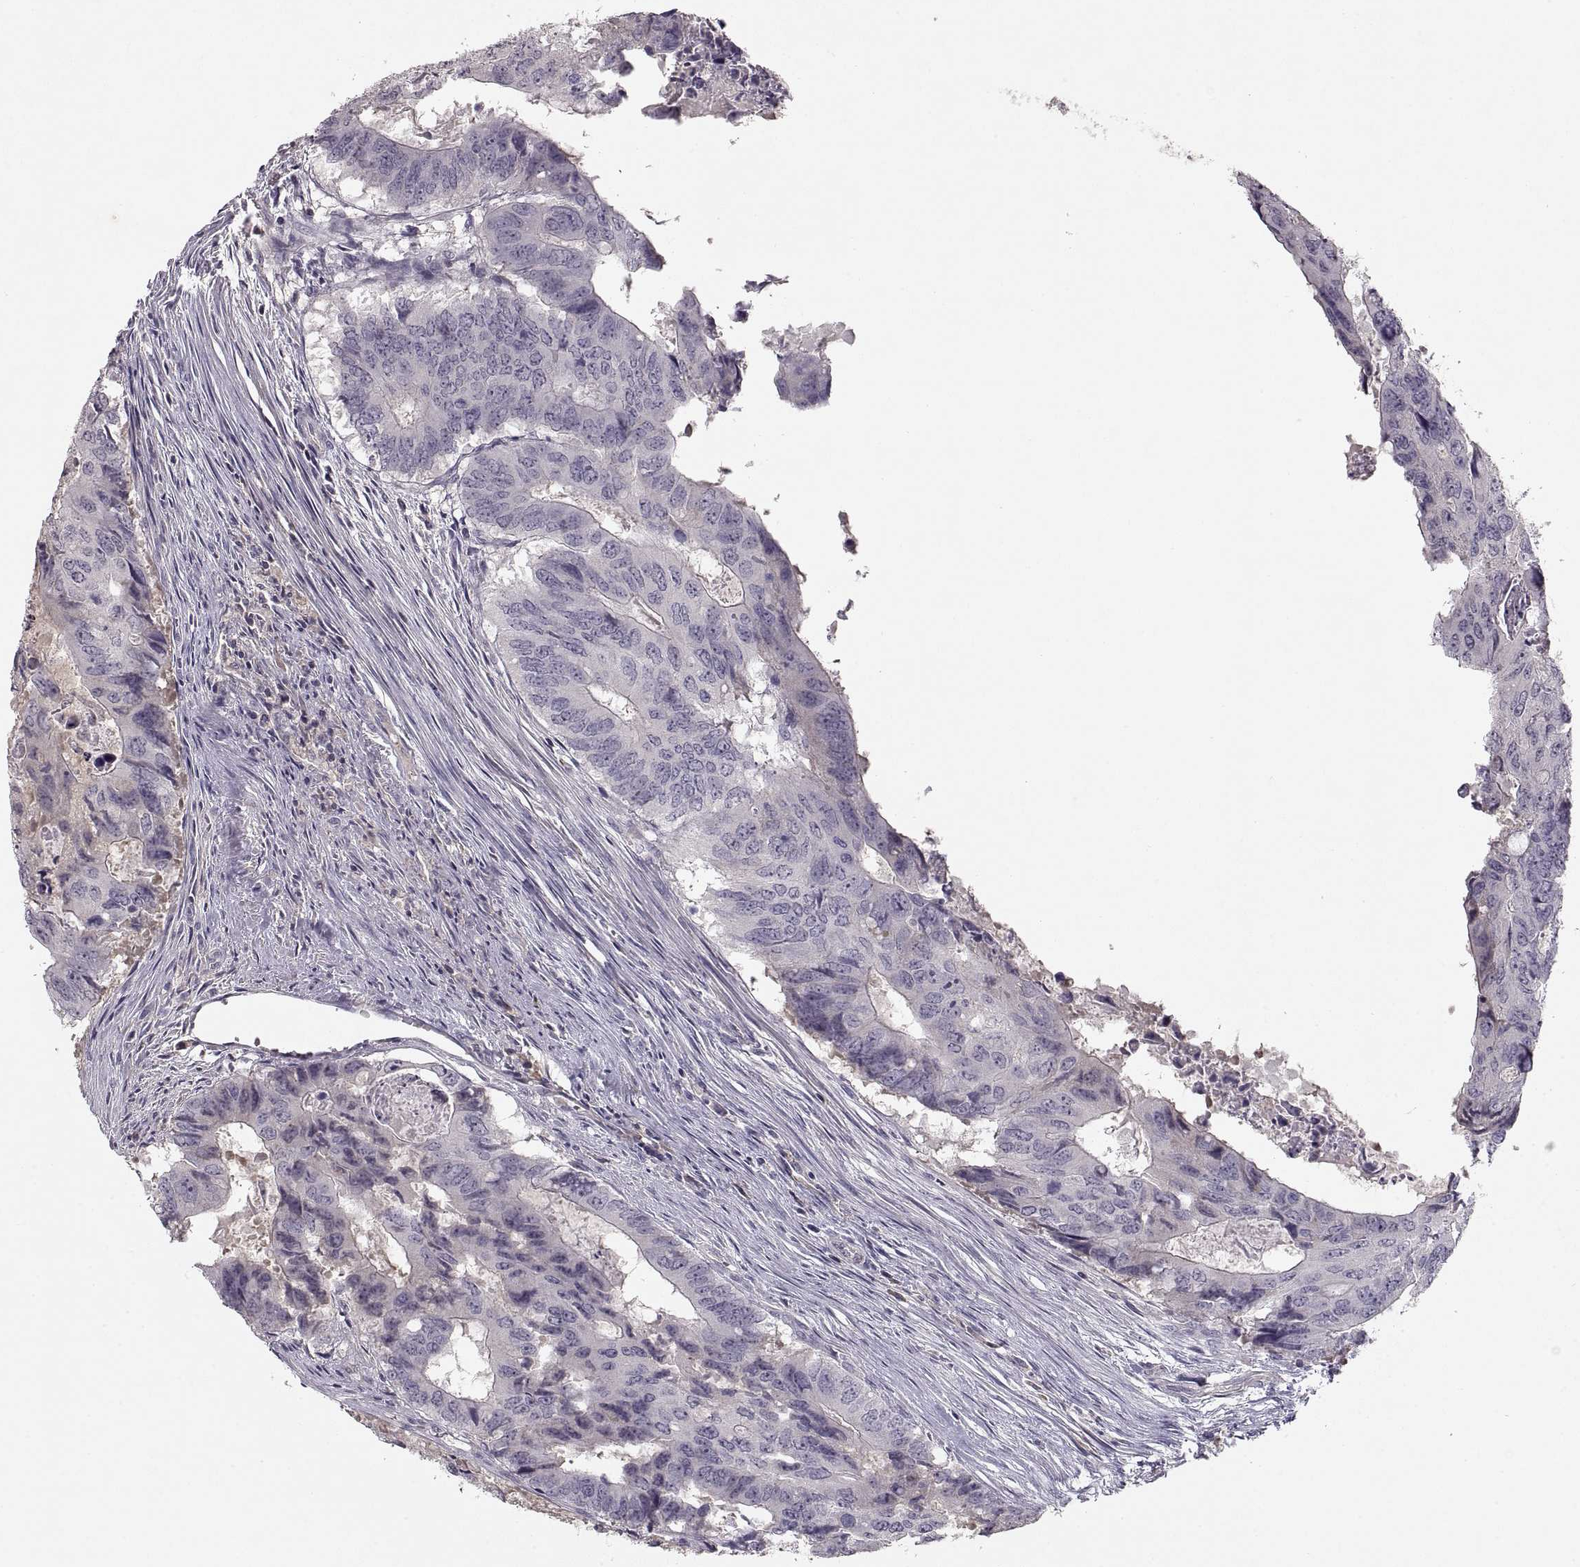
{"staining": {"intensity": "negative", "quantity": "none", "location": "none"}, "tissue": "colorectal cancer", "cell_type": "Tumor cells", "image_type": "cancer", "snomed": [{"axis": "morphology", "description": "Adenocarcinoma, NOS"}, {"axis": "topography", "description": "Colon"}], "caption": "Tumor cells are negative for protein expression in human colorectal adenocarcinoma.", "gene": "ADAM11", "patient": {"sex": "male", "age": 79}}